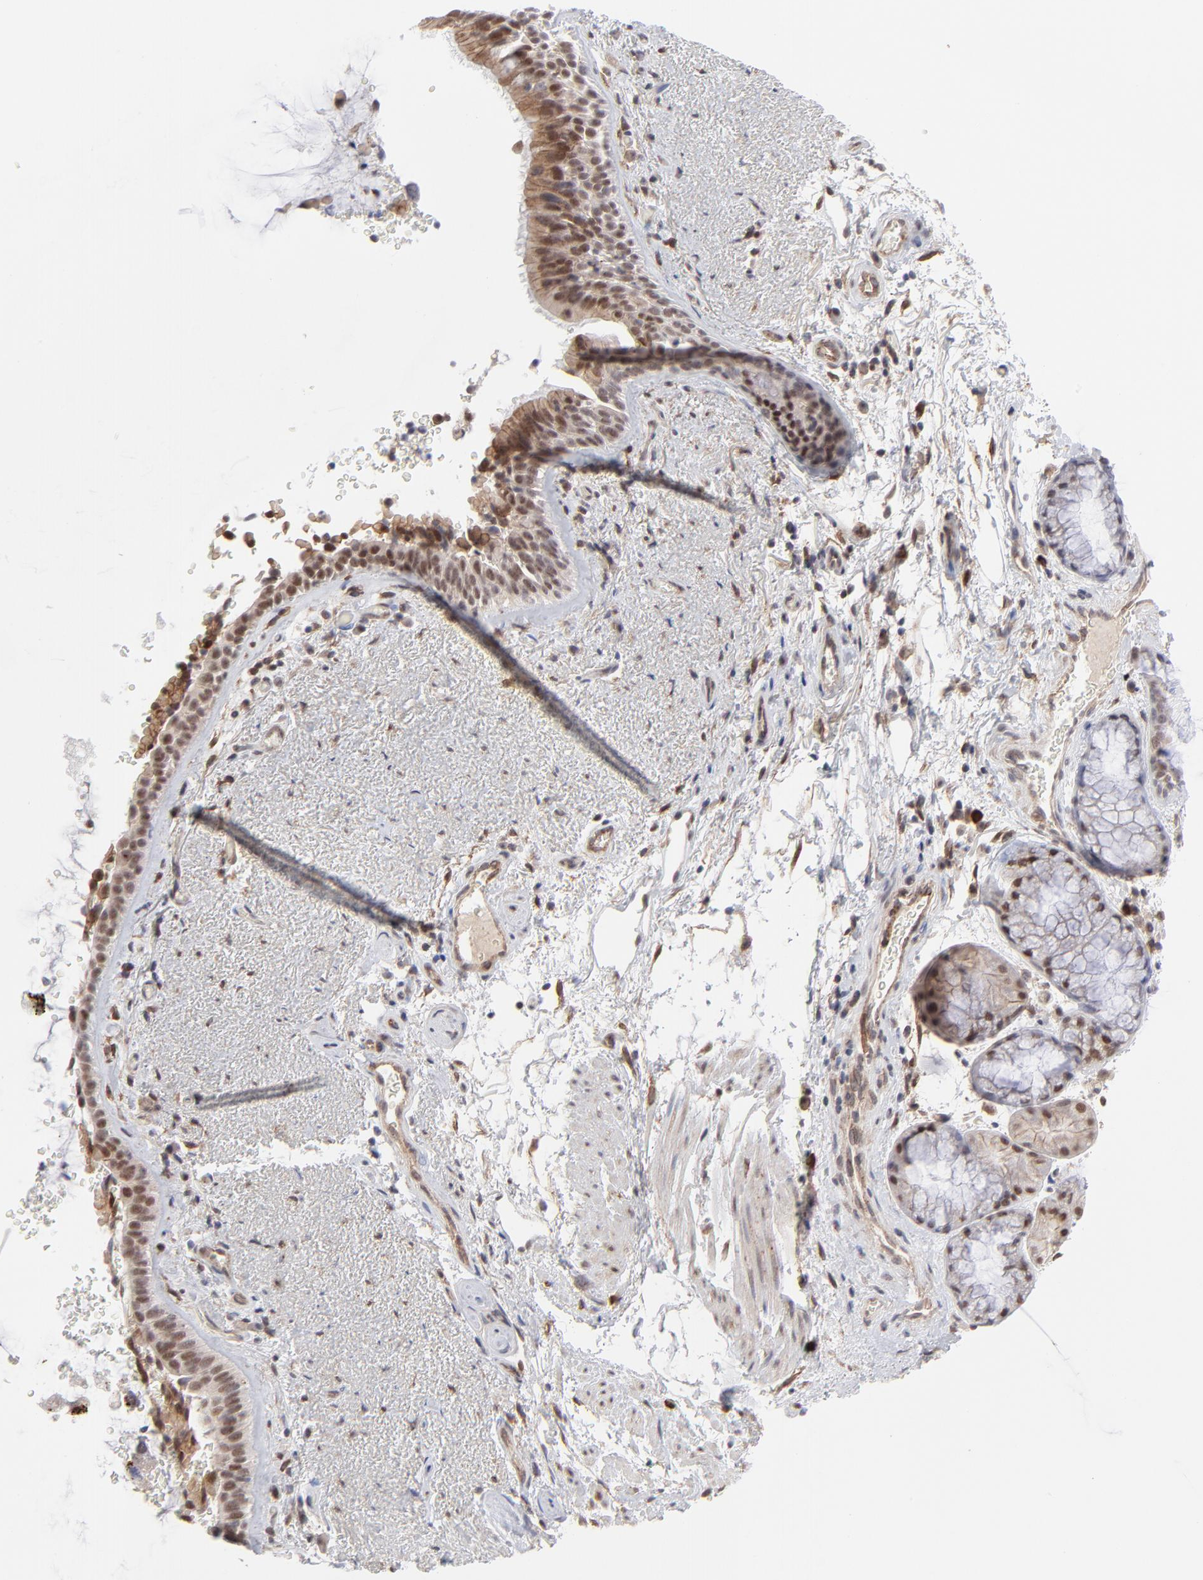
{"staining": {"intensity": "moderate", "quantity": ">75%", "location": "cytoplasmic/membranous,nuclear"}, "tissue": "bronchus", "cell_type": "Respiratory epithelial cells", "image_type": "normal", "snomed": [{"axis": "morphology", "description": "Normal tissue, NOS"}, {"axis": "topography", "description": "Bronchus"}], "caption": "Benign bronchus displays moderate cytoplasmic/membranous,nuclear positivity in about >75% of respiratory epithelial cells.", "gene": "NBN", "patient": {"sex": "female", "age": 54}}